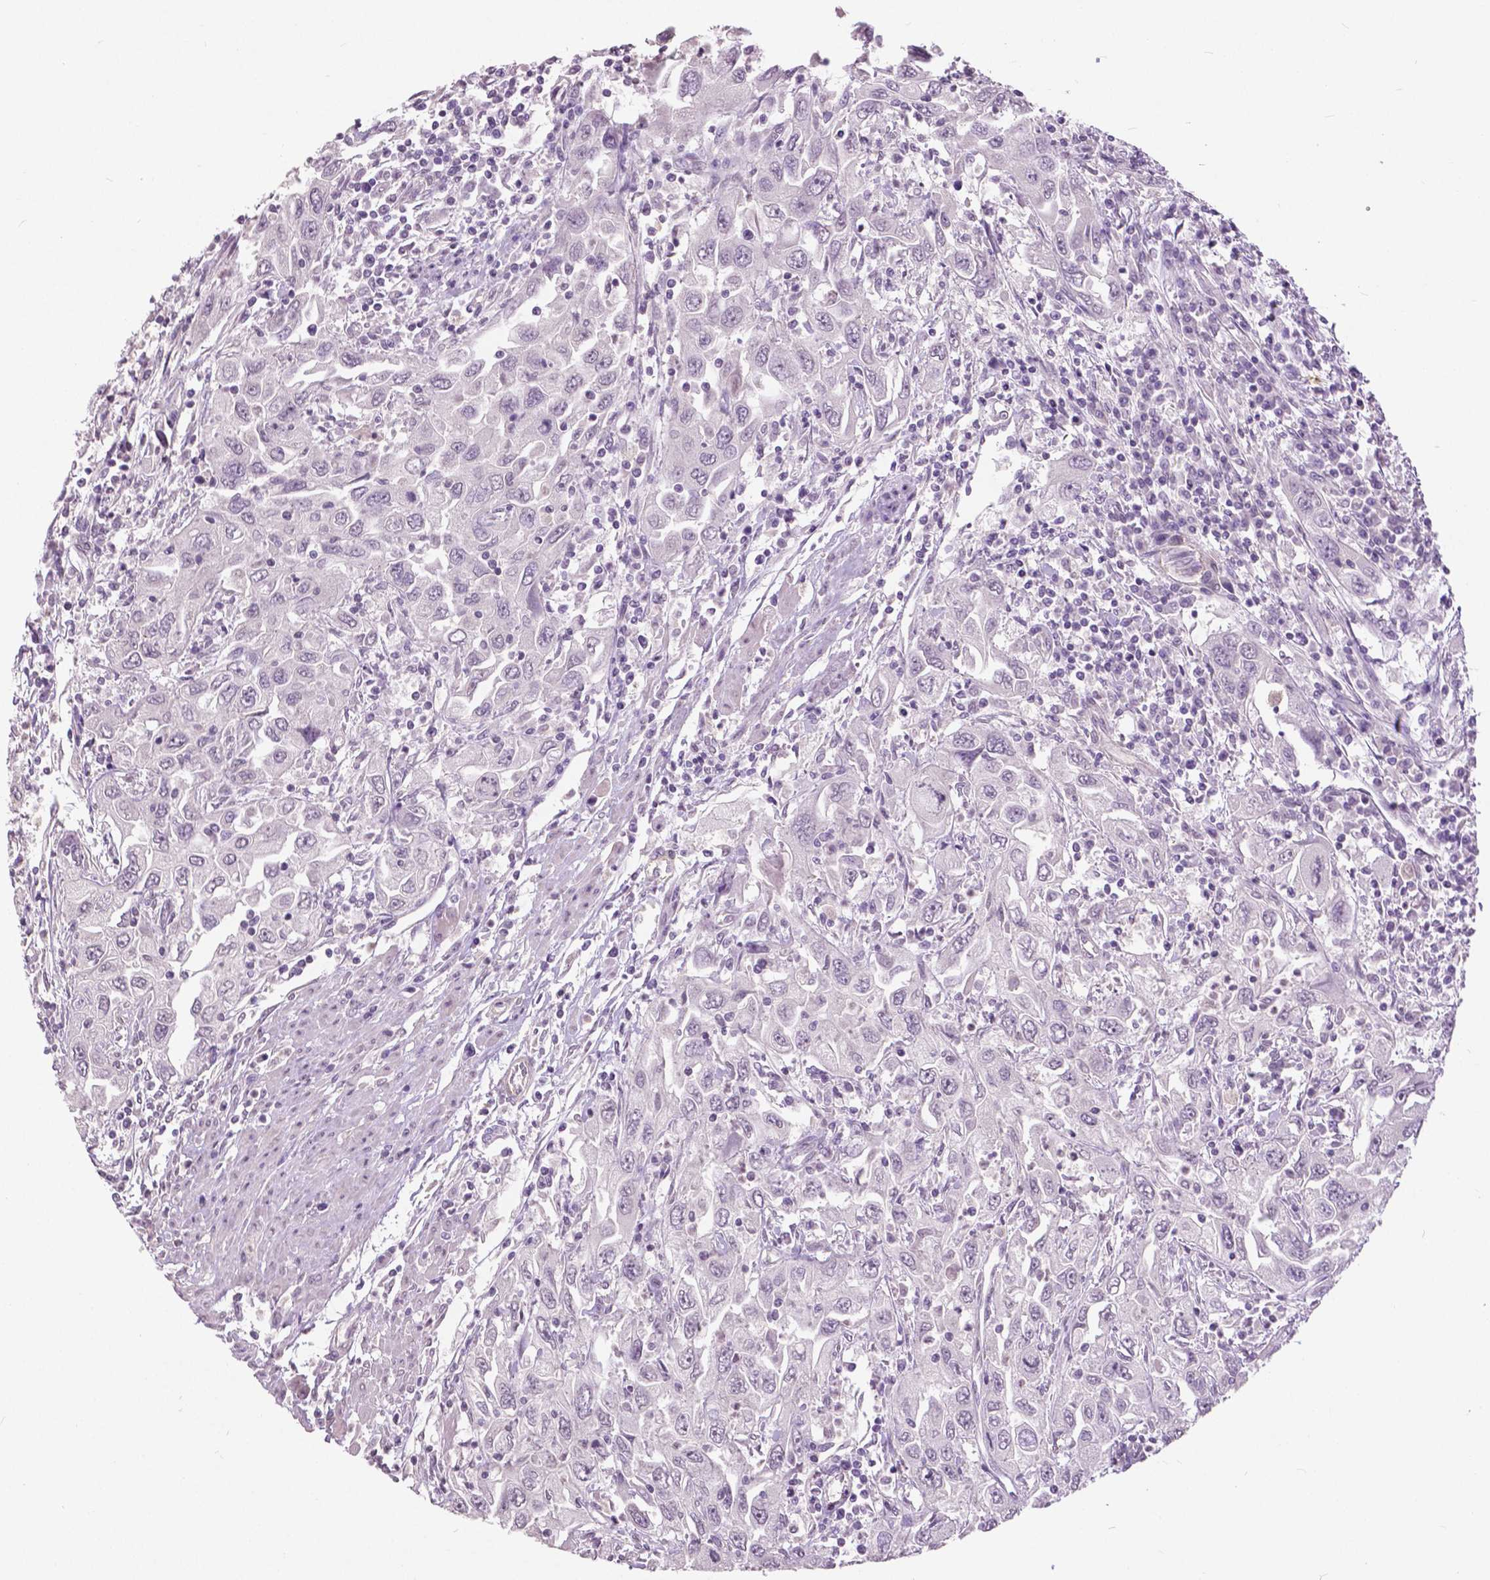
{"staining": {"intensity": "negative", "quantity": "none", "location": "none"}, "tissue": "urothelial cancer", "cell_type": "Tumor cells", "image_type": "cancer", "snomed": [{"axis": "morphology", "description": "Urothelial carcinoma, High grade"}, {"axis": "topography", "description": "Urinary bladder"}], "caption": "Image shows no significant protein expression in tumor cells of high-grade urothelial carcinoma.", "gene": "GRIN2A", "patient": {"sex": "male", "age": 76}}